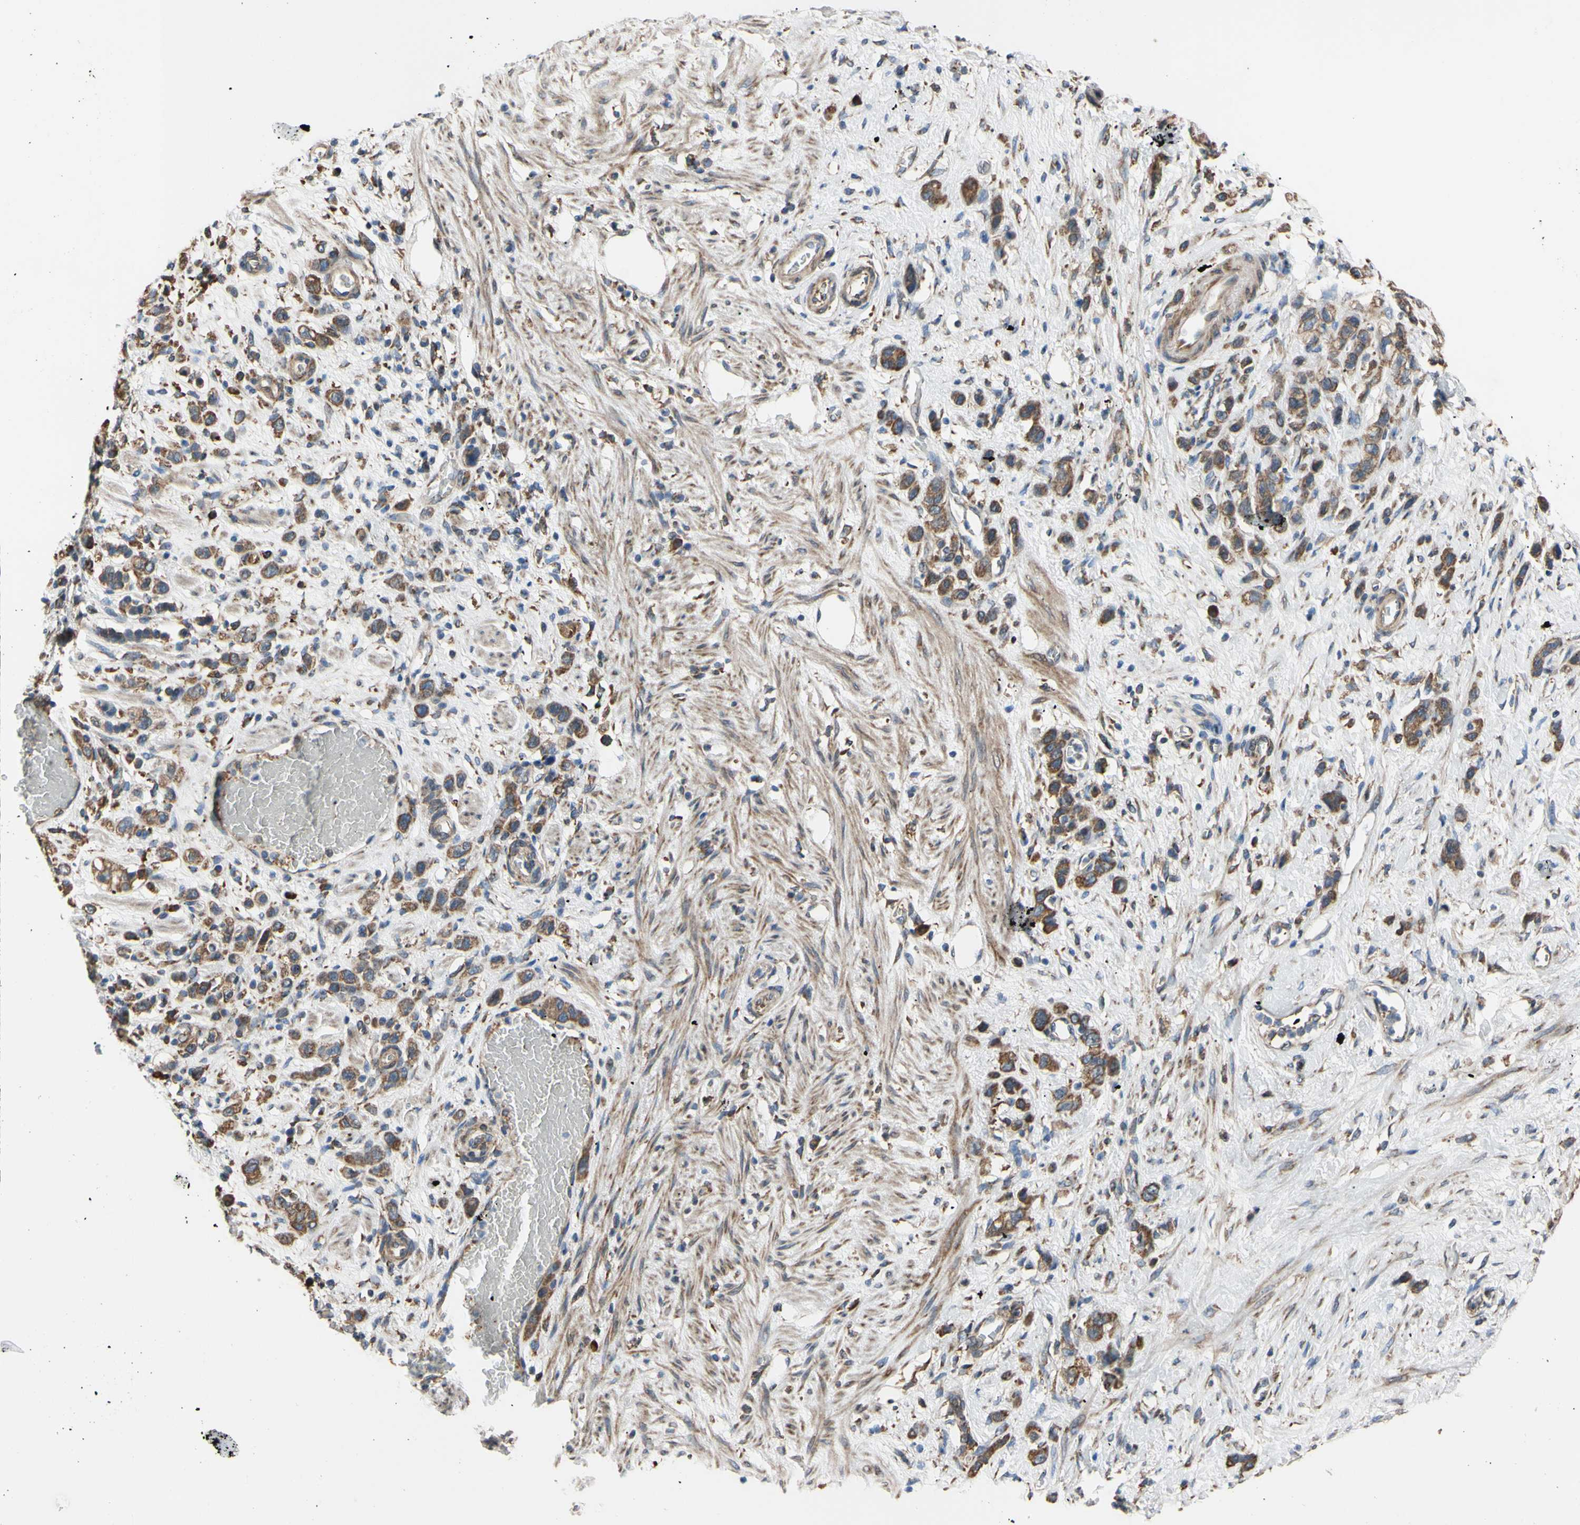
{"staining": {"intensity": "weak", "quantity": ">75%", "location": "cytoplasmic/membranous"}, "tissue": "stomach cancer", "cell_type": "Tumor cells", "image_type": "cancer", "snomed": [{"axis": "morphology", "description": "Adenocarcinoma, NOS"}, {"axis": "morphology", "description": "Adenocarcinoma, High grade"}, {"axis": "topography", "description": "Stomach, upper"}, {"axis": "topography", "description": "Stomach, lower"}], "caption": "Human stomach cancer (adenocarcinoma (high-grade)) stained for a protein (brown) exhibits weak cytoplasmic/membranous positive positivity in approximately >75% of tumor cells.", "gene": "BMF", "patient": {"sex": "female", "age": 65}}